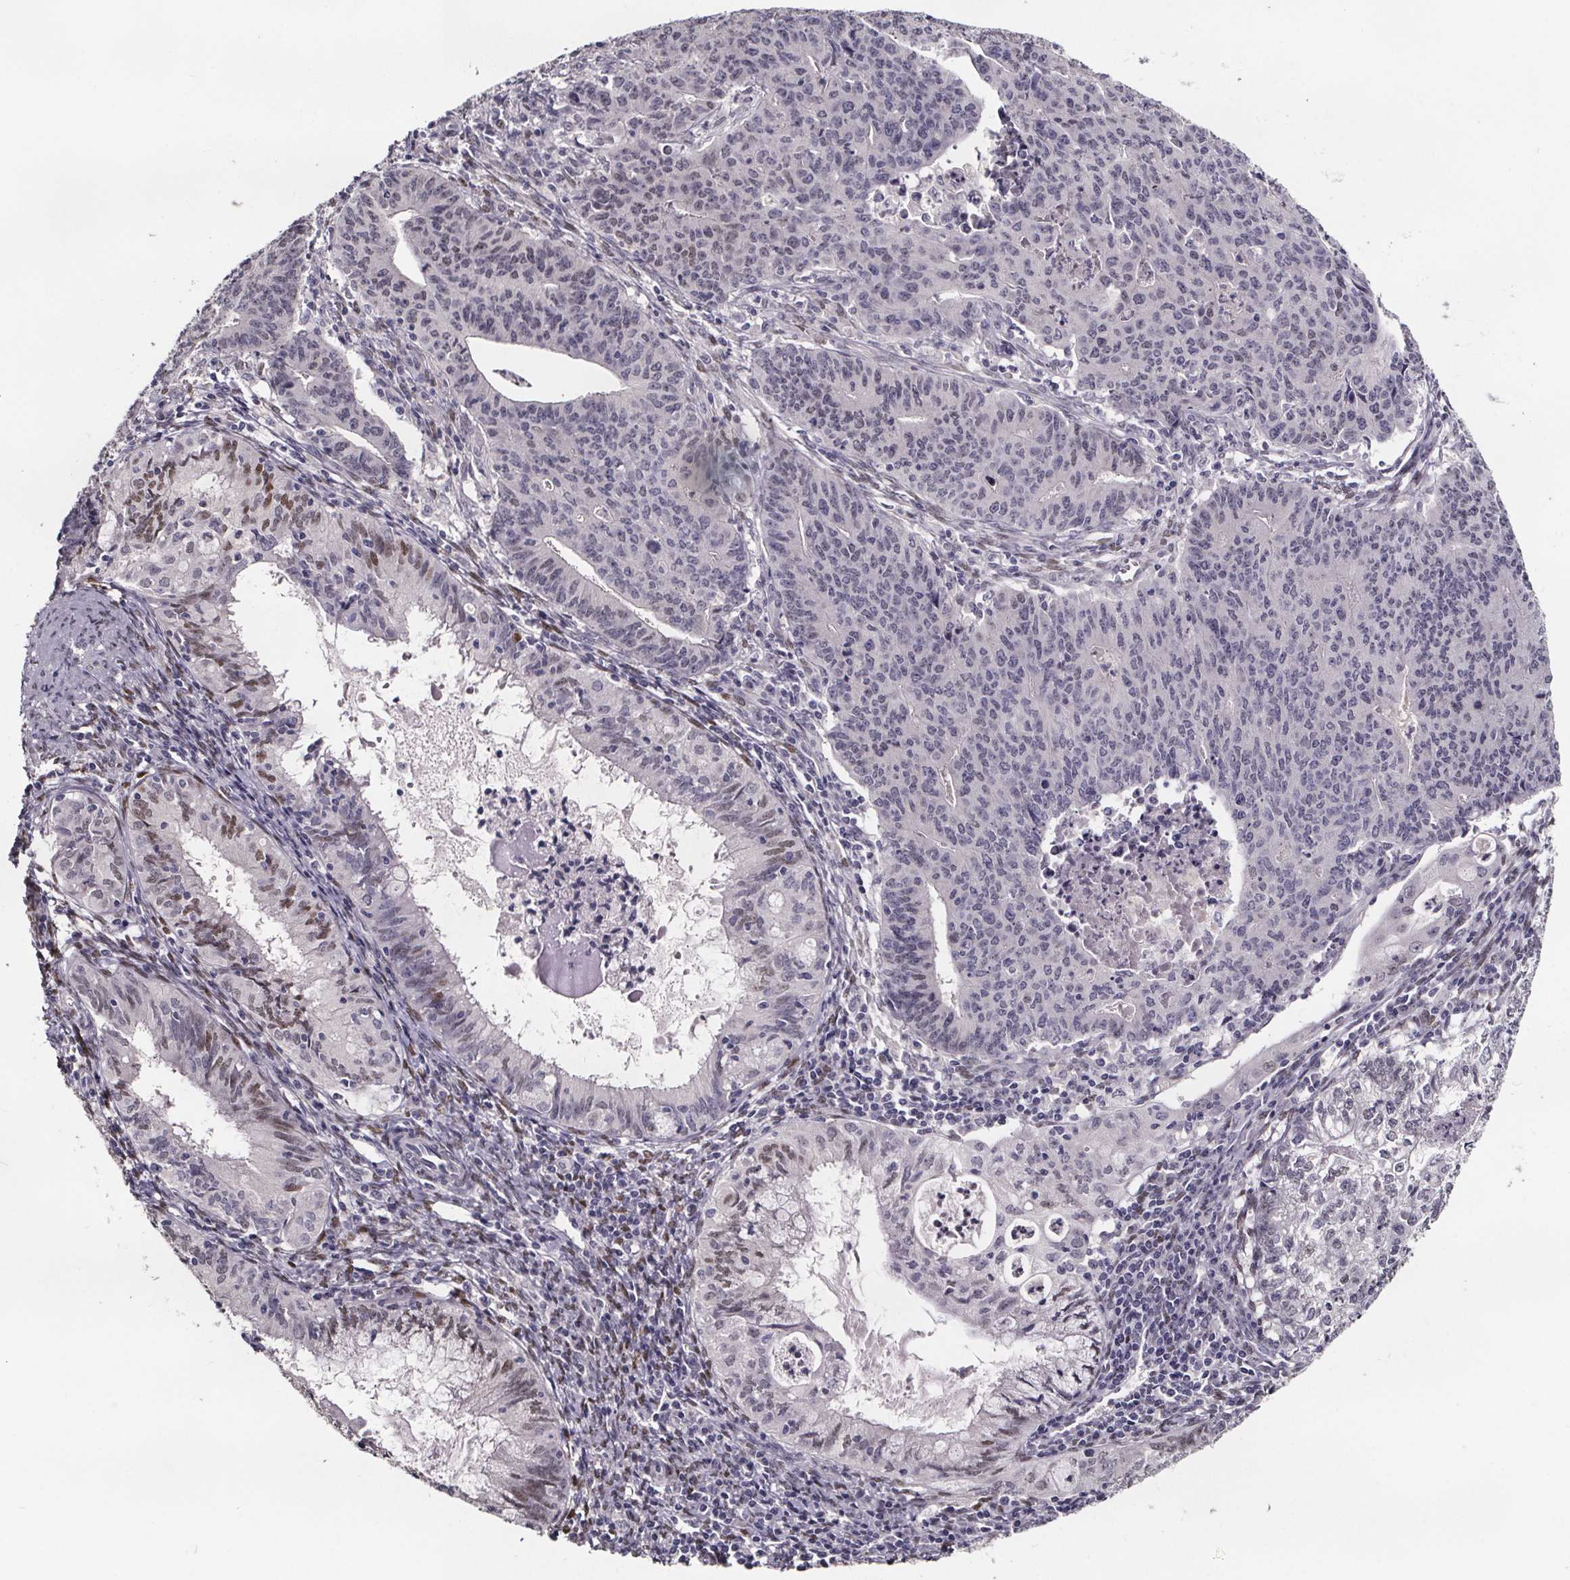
{"staining": {"intensity": "negative", "quantity": "none", "location": "none"}, "tissue": "endometrial cancer", "cell_type": "Tumor cells", "image_type": "cancer", "snomed": [{"axis": "morphology", "description": "Adenocarcinoma, NOS"}, {"axis": "topography", "description": "Endometrium"}], "caption": "Image shows no significant protein expression in tumor cells of adenocarcinoma (endometrial).", "gene": "AR", "patient": {"sex": "female", "age": 59}}